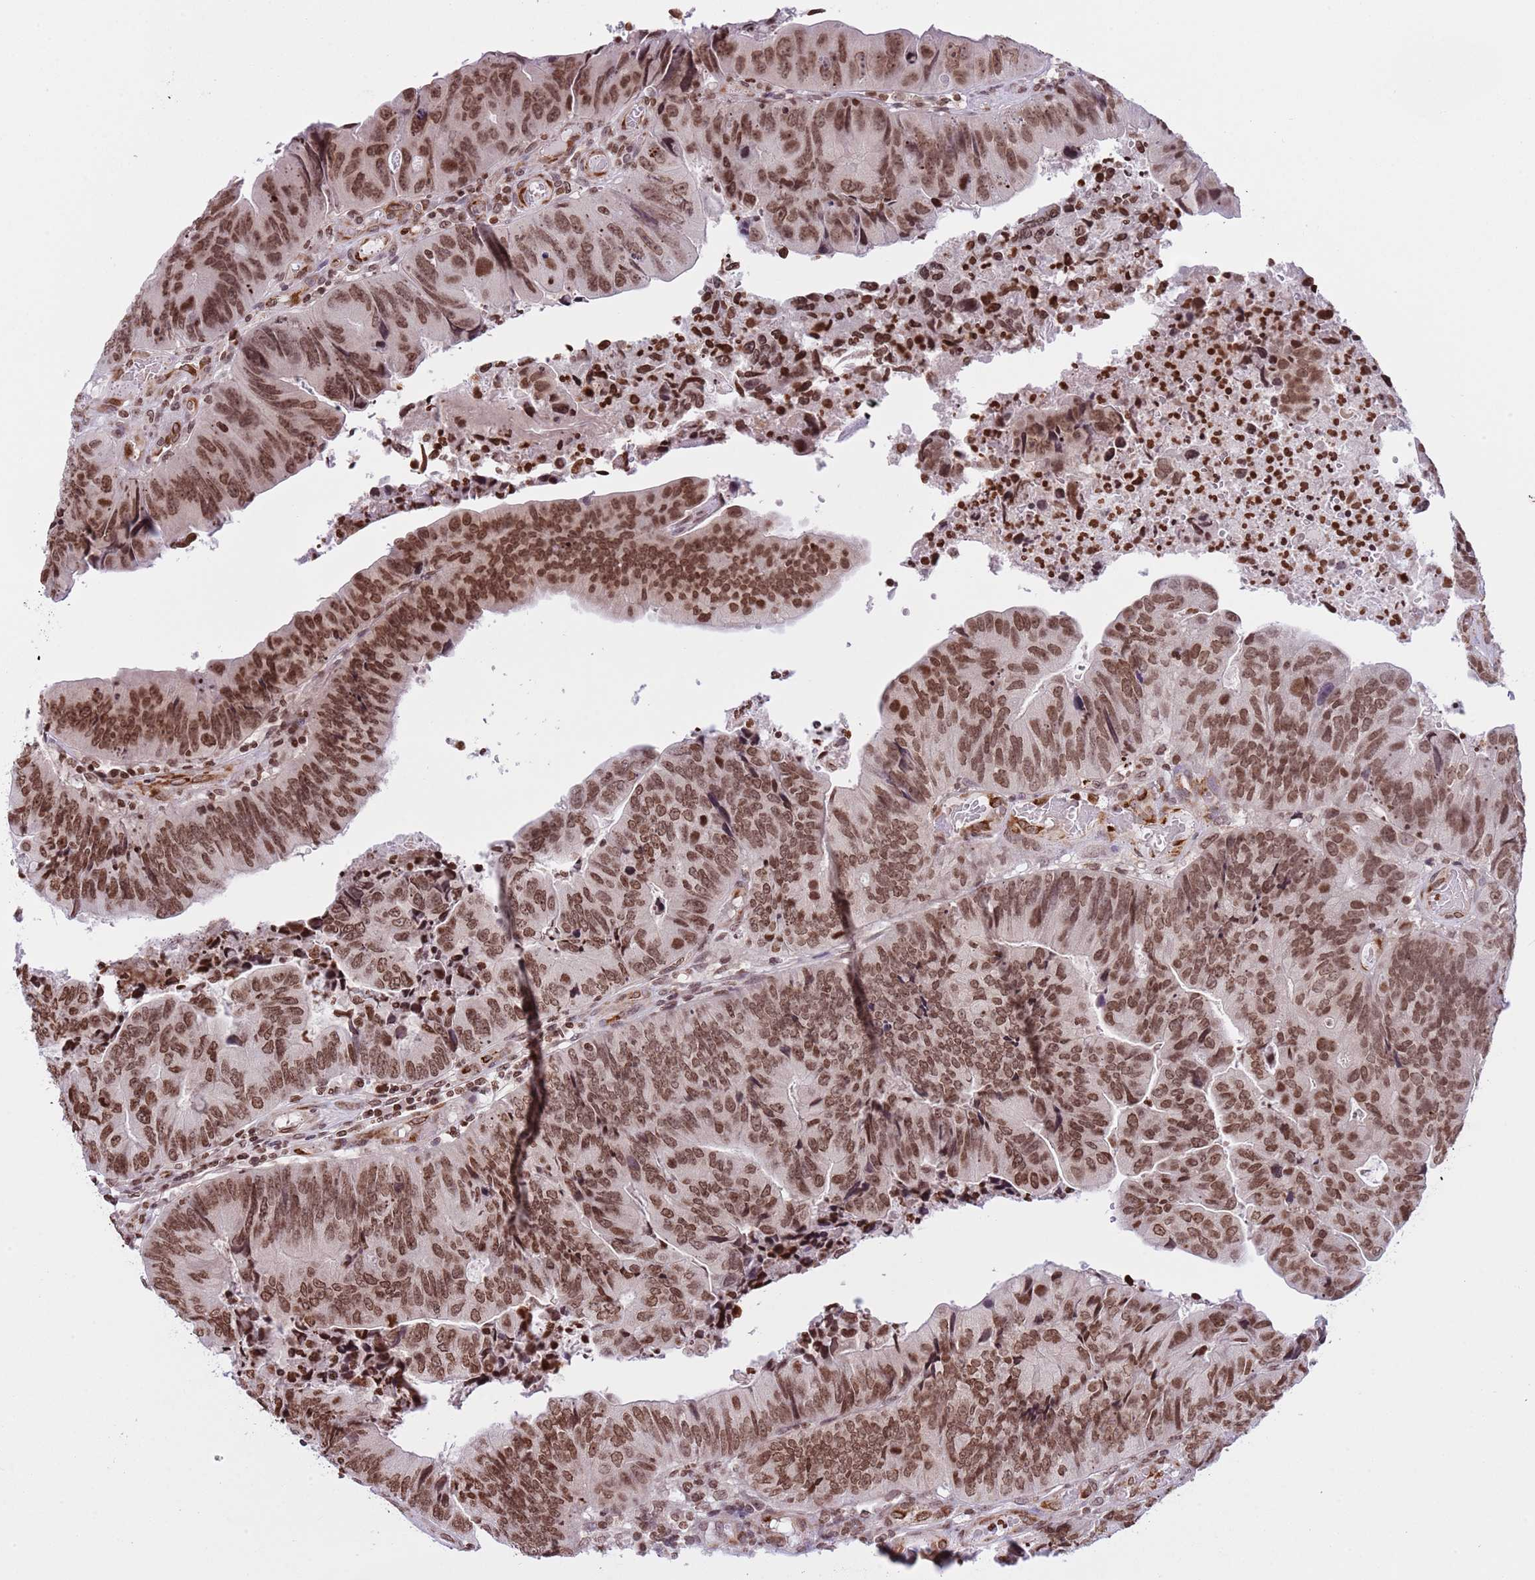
{"staining": {"intensity": "moderate", "quantity": ">75%", "location": "nuclear"}, "tissue": "colorectal cancer", "cell_type": "Tumor cells", "image_type": "cancer", "snomed": [{"axis": "morphology", "description": "Adenocarcinoma, NOS"}, {"axis": "topography", "description": "Colon"}], "caption": "An image of adenocarcinoma (colorectal) stained for a protein displays moderate nuclear brown staining in tumor cells.", "gene": "NRIP1", "patient": {"sex": "female", "age": 67}}